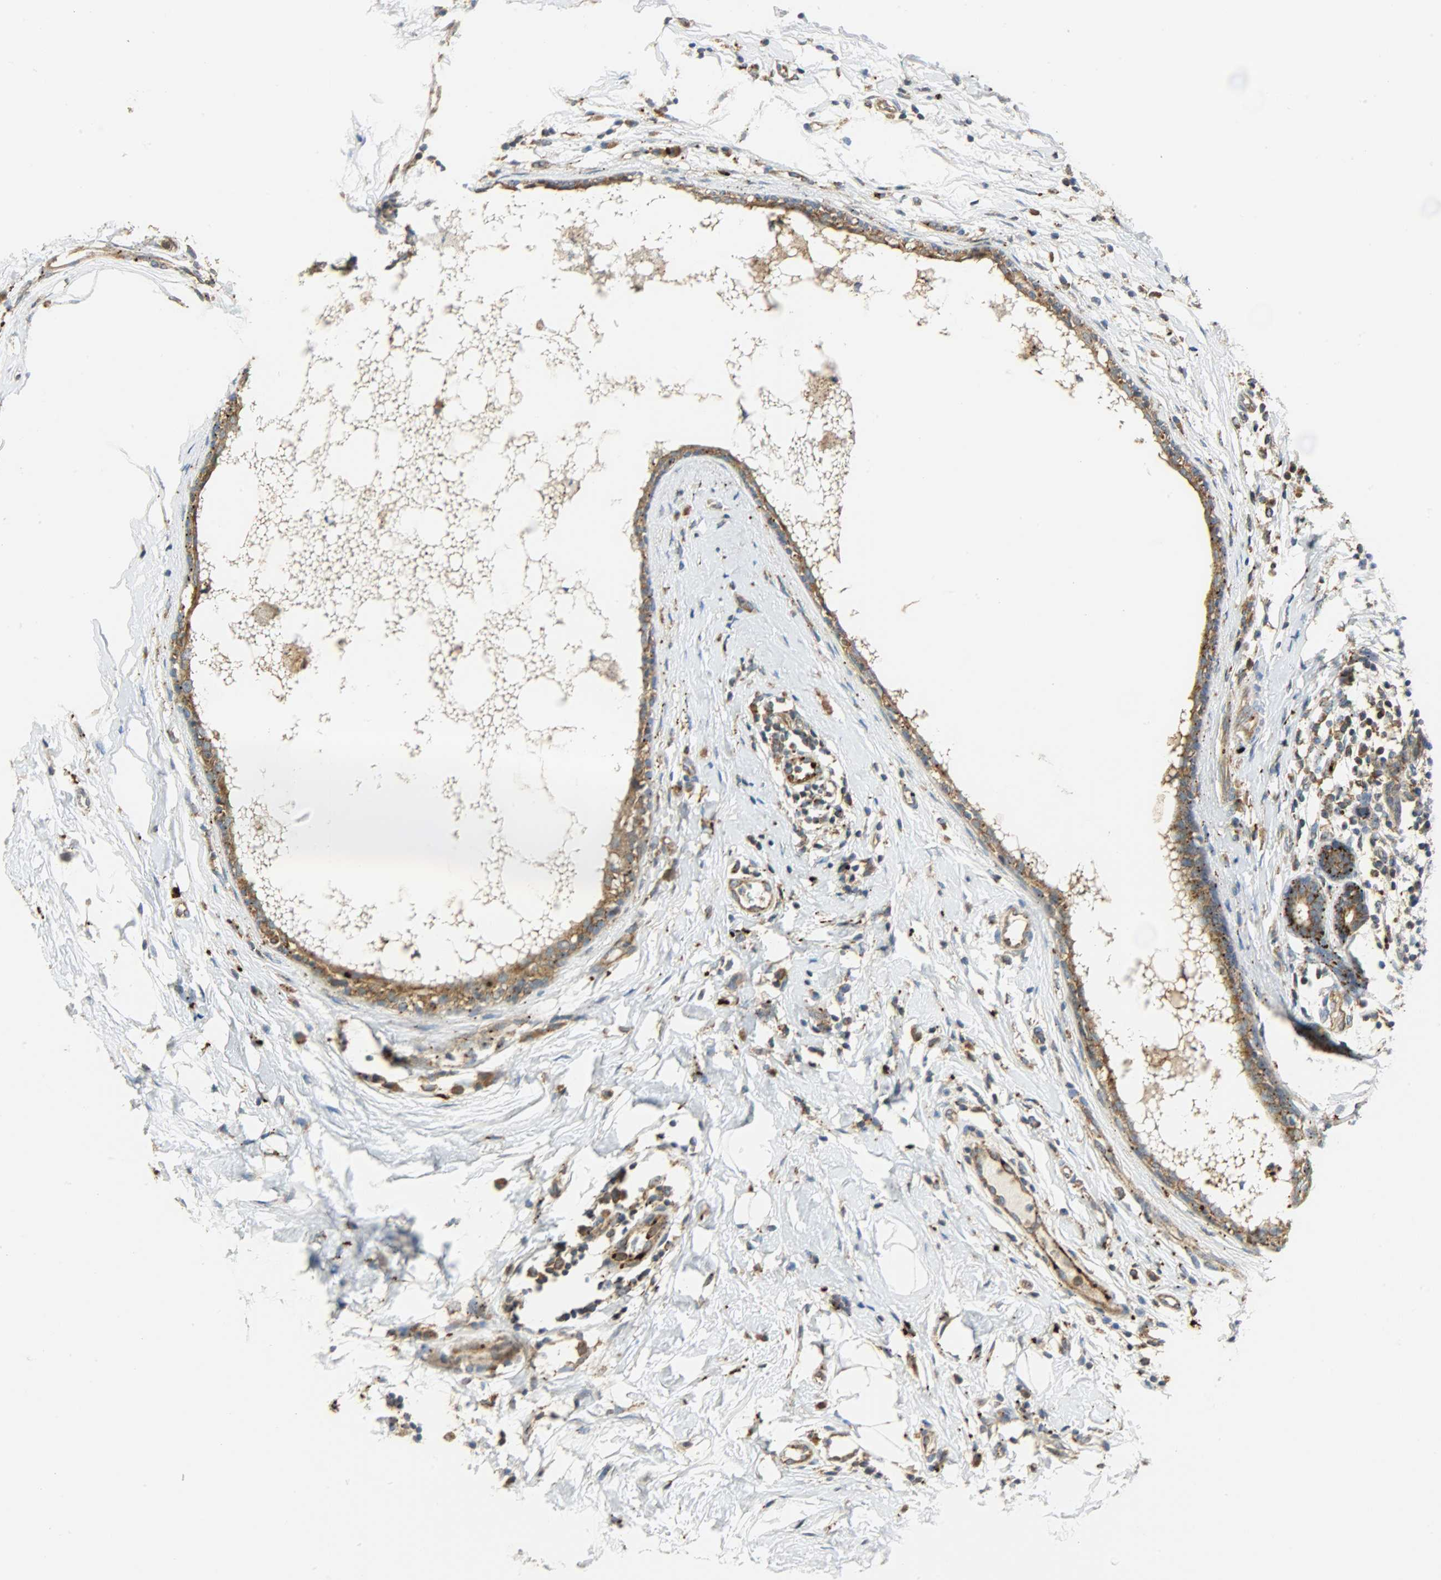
{"staining": {"intensity": "strong", "quantity": ">75%", "location": "cytoplasmic/membranous"}, "tissue": "breast cancer", "cell_type": "Tumor cells", "image_type": "cancer", "snomed": [{"axis": "morphology", "description": "Duct carcinoma"}, {"axis": "topography", "description": "Breast"}], "caption": "Human breast cancer stained for a protein (brown) reveals strong cytoplasmic/membranous positive expression in approximately >75% of tumor cells.", "gene": "GIT2", "patient": {"sex": "female", "age": 40}}